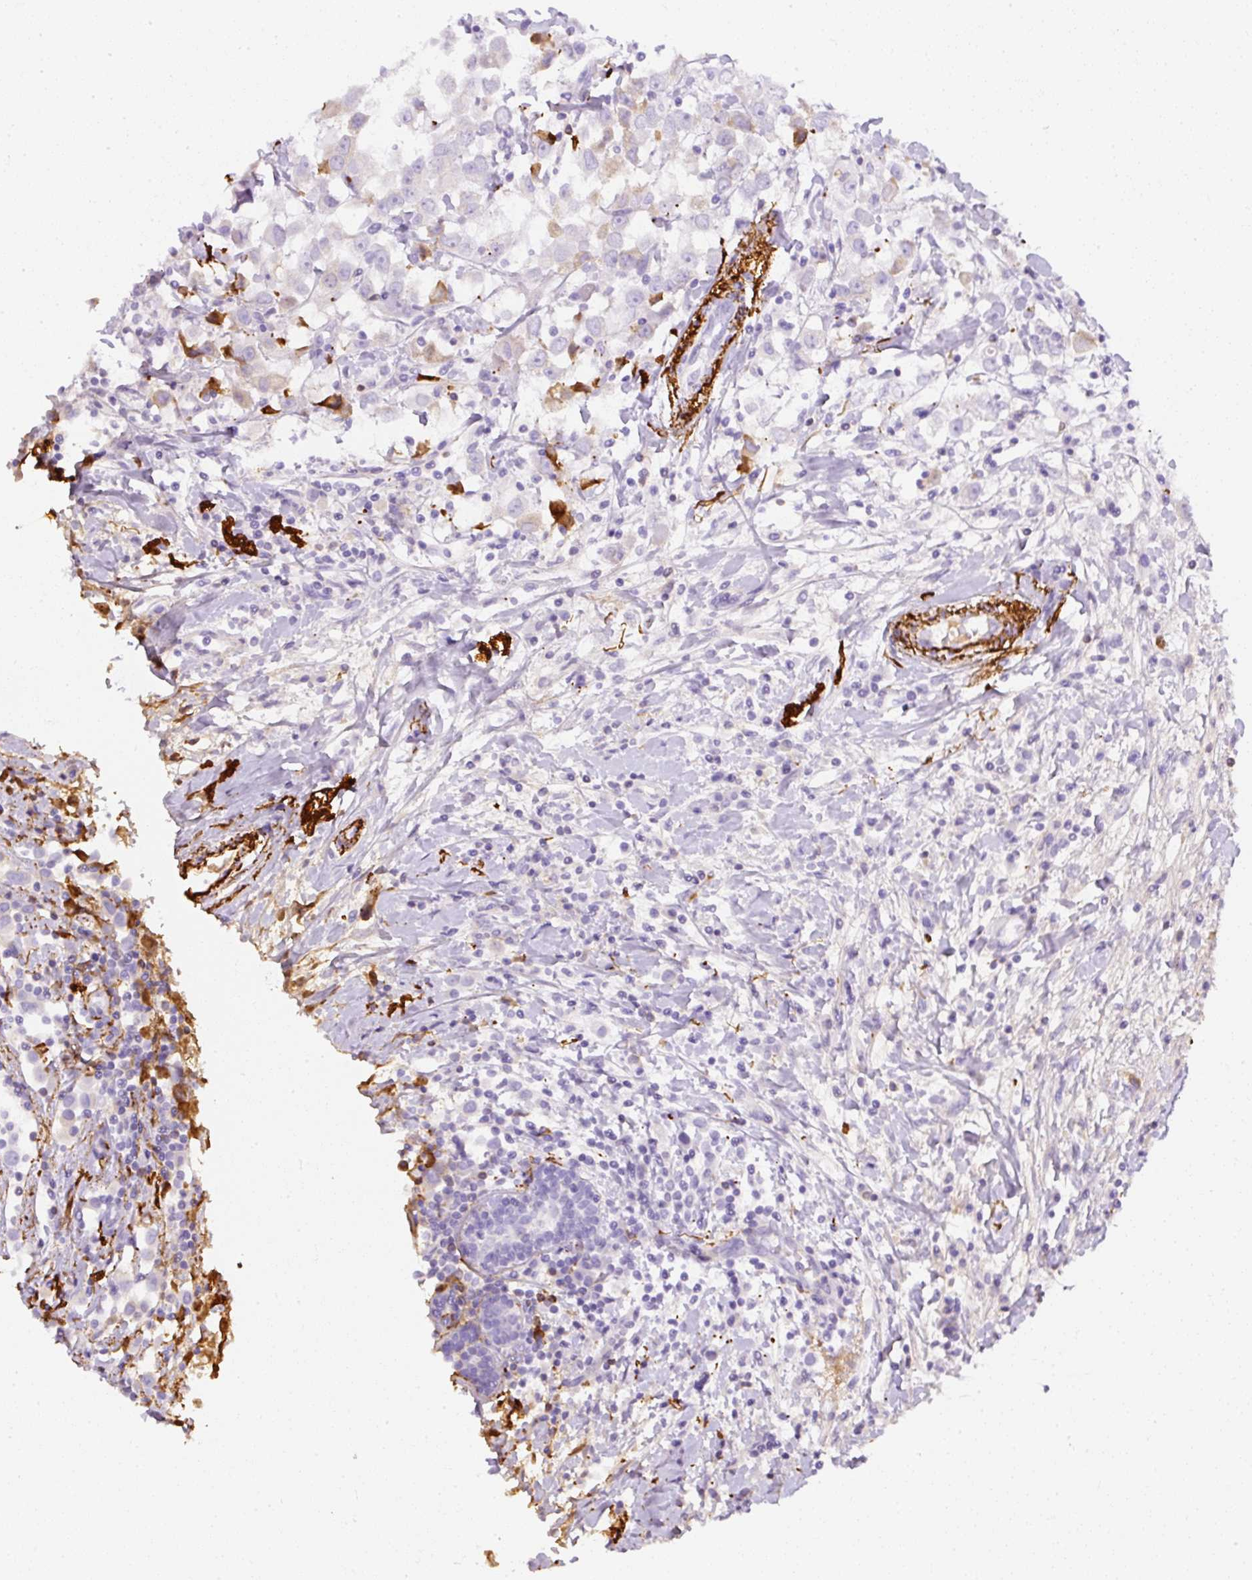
{"staining": {"intensity": "weak", "quantity": "<25%", "location": "cytoplasmic/membranous"}, "tissue": "breast cancer", "cell_type": "Tumor cells", "image_type": "cancer", "snomed": [{"axis": "morphology", "description": "Duct carcinoma"}, {"axis": "topography", "description": "Breast"}], "caption": "Protein analysis of breast cancer demonstrates no significant positivity in tumor cells. The staining is performed using DAB brown chromogen with nuclei counter-stained in using hematoxylin.", "gene": "APCS", "patient": {"sex": "female", "age": 61}}